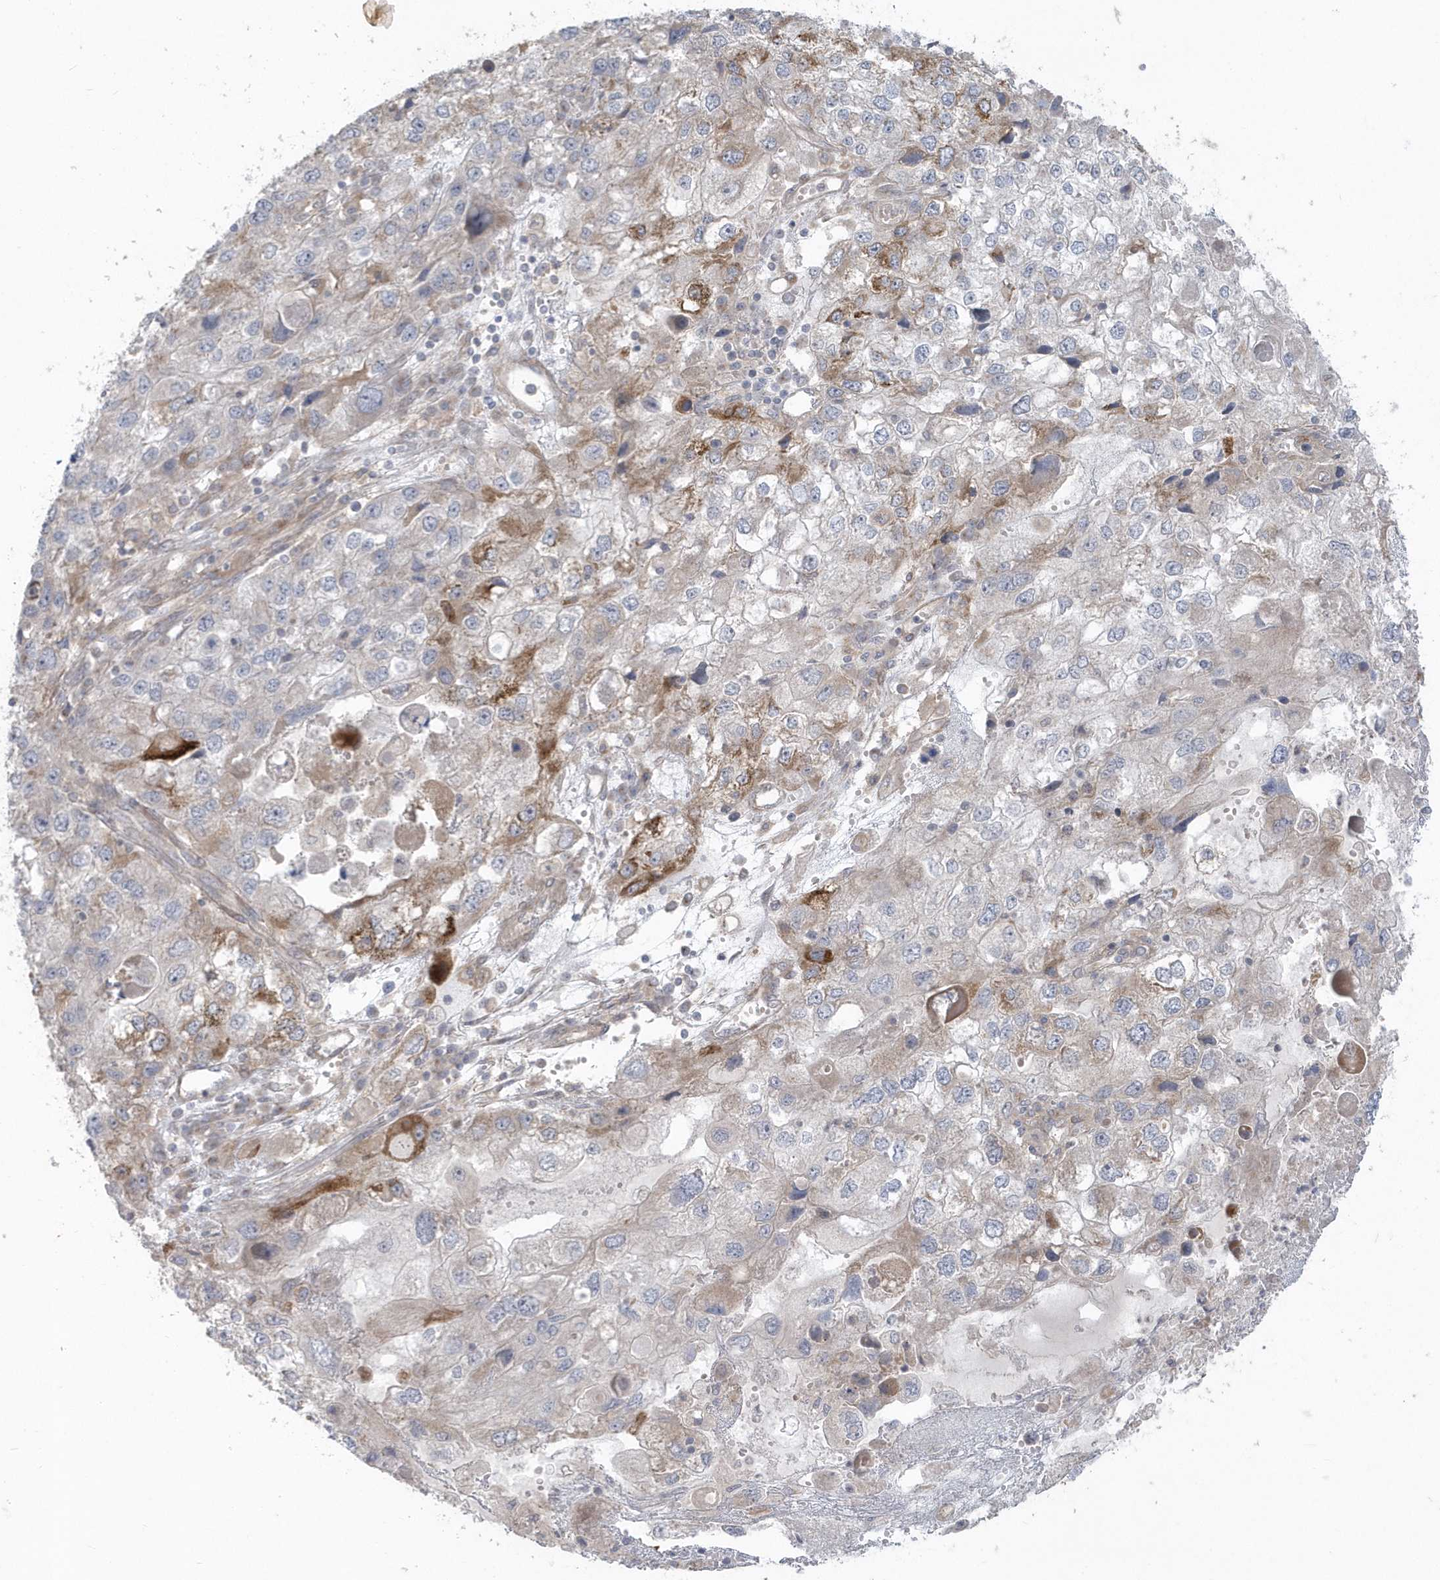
{"staining": {"intensity": "moderate", "quantity": "<25%", "location": "cytoplasmic/membranous"}, "tissue": "endometrial cancer", "cell_type": "Tumor cells", "image_type": "cancer", "snomed": [{"axis": "morphology", "description": "Adenocarcinoma, NOS"}, {"axis": "topography", "description": "Endometrium"}], "caption": "Moderate cytoplasmic/membranous expression is present in approximately <25% of tumor cells in endometrial cancer (adenocarcinoma).", "gene": "ACTR1A", "patient": {"sex": "female", "age": 49}}